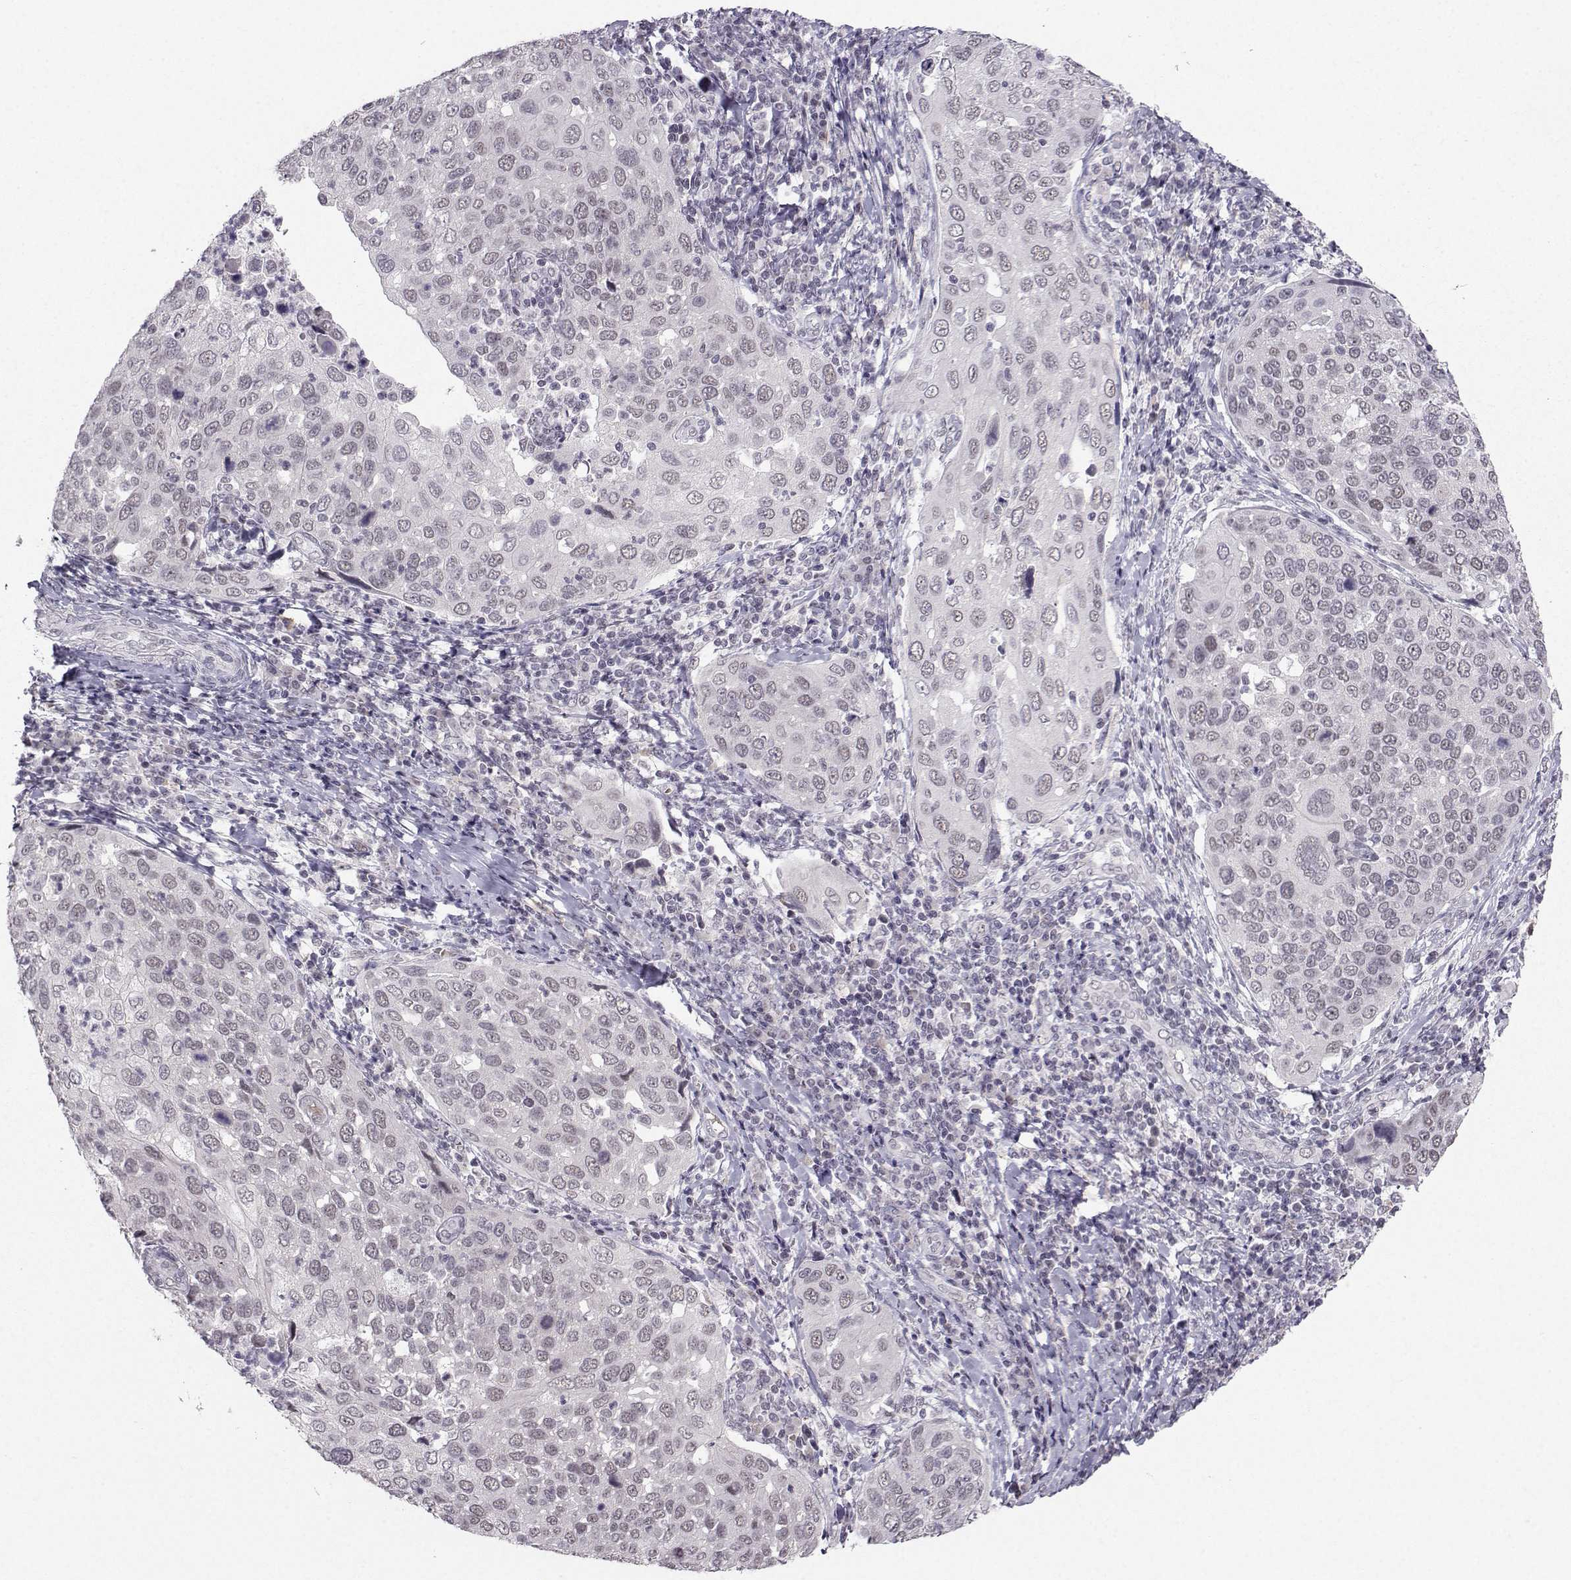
{"staining": {"intensity": "negative", "quantity": "none", "location": "none"}, "tissue": "cervical cancer", "cell_type": "Tumor cells", "image_type": "cancer", "snomed": [{"axis": "morphology", "description": "Squamous cell carcinoma, NOS"}, {"axis": "topography", "description": "Cervix"}], "caption": "IHC of human cervical cancer (squamous cell carcinoma) exhibits no expression in tumor cells. Nuclei are stained in blue.", "gene": "LIN28A", "patient": {"sex": "female", "age": 54}}